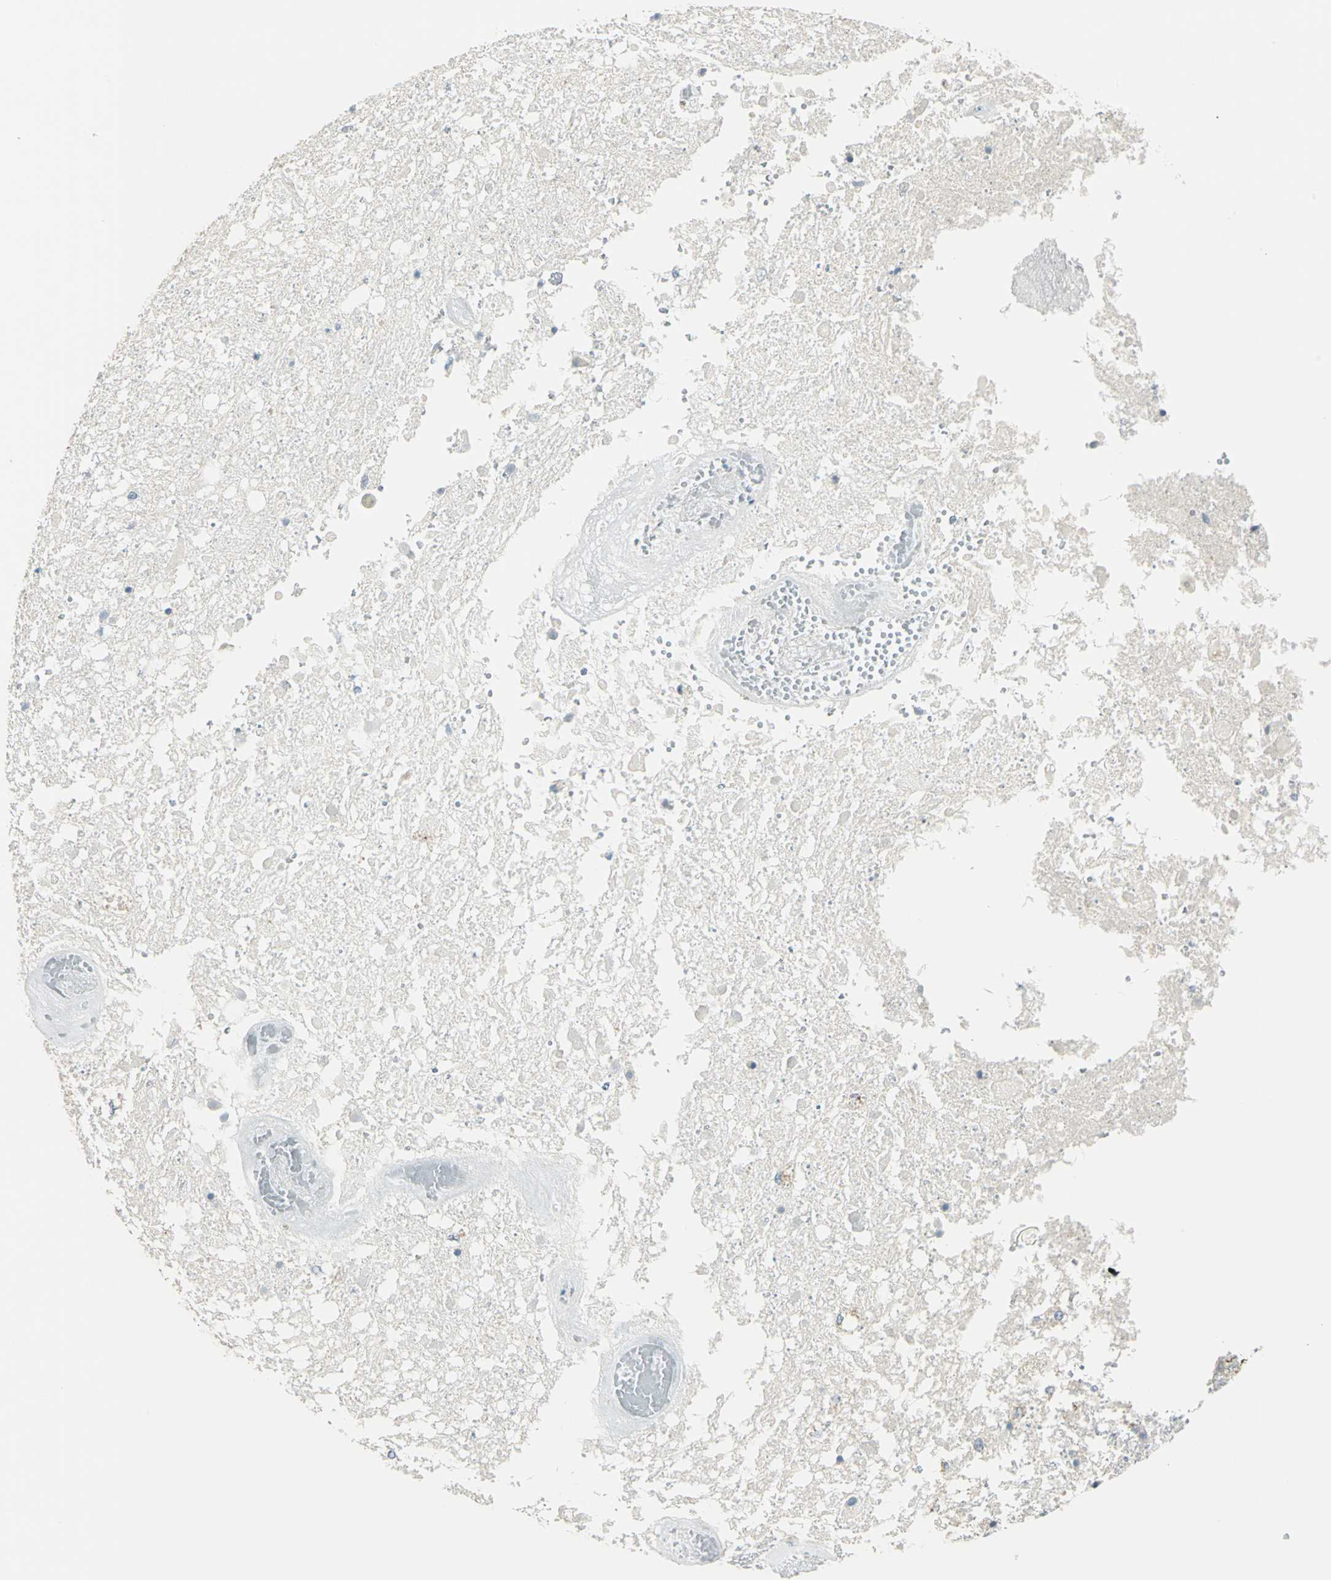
{"staining": {"intensity": "strong", "quantity": "25%-75%", "location": "cytoplasmic/membranous"}, "tissue": "glioma", "cell_type": "Tumor cells", "image_type": "cancer", "snomed": [{"axis": "morphology", "description": "Glioma, malignant, High grade"}, {"axis": "topography", "description": "Cerebral cortex"}], "caption": "There is high levels of strong cytoplasmic/membranous expression in tumor cells of malignant high-grade glioma, as demonstrated by immunohistochemical staining (brown color).", "gene": "ACADM", "patient": {"sex": "male", "age": 79}}